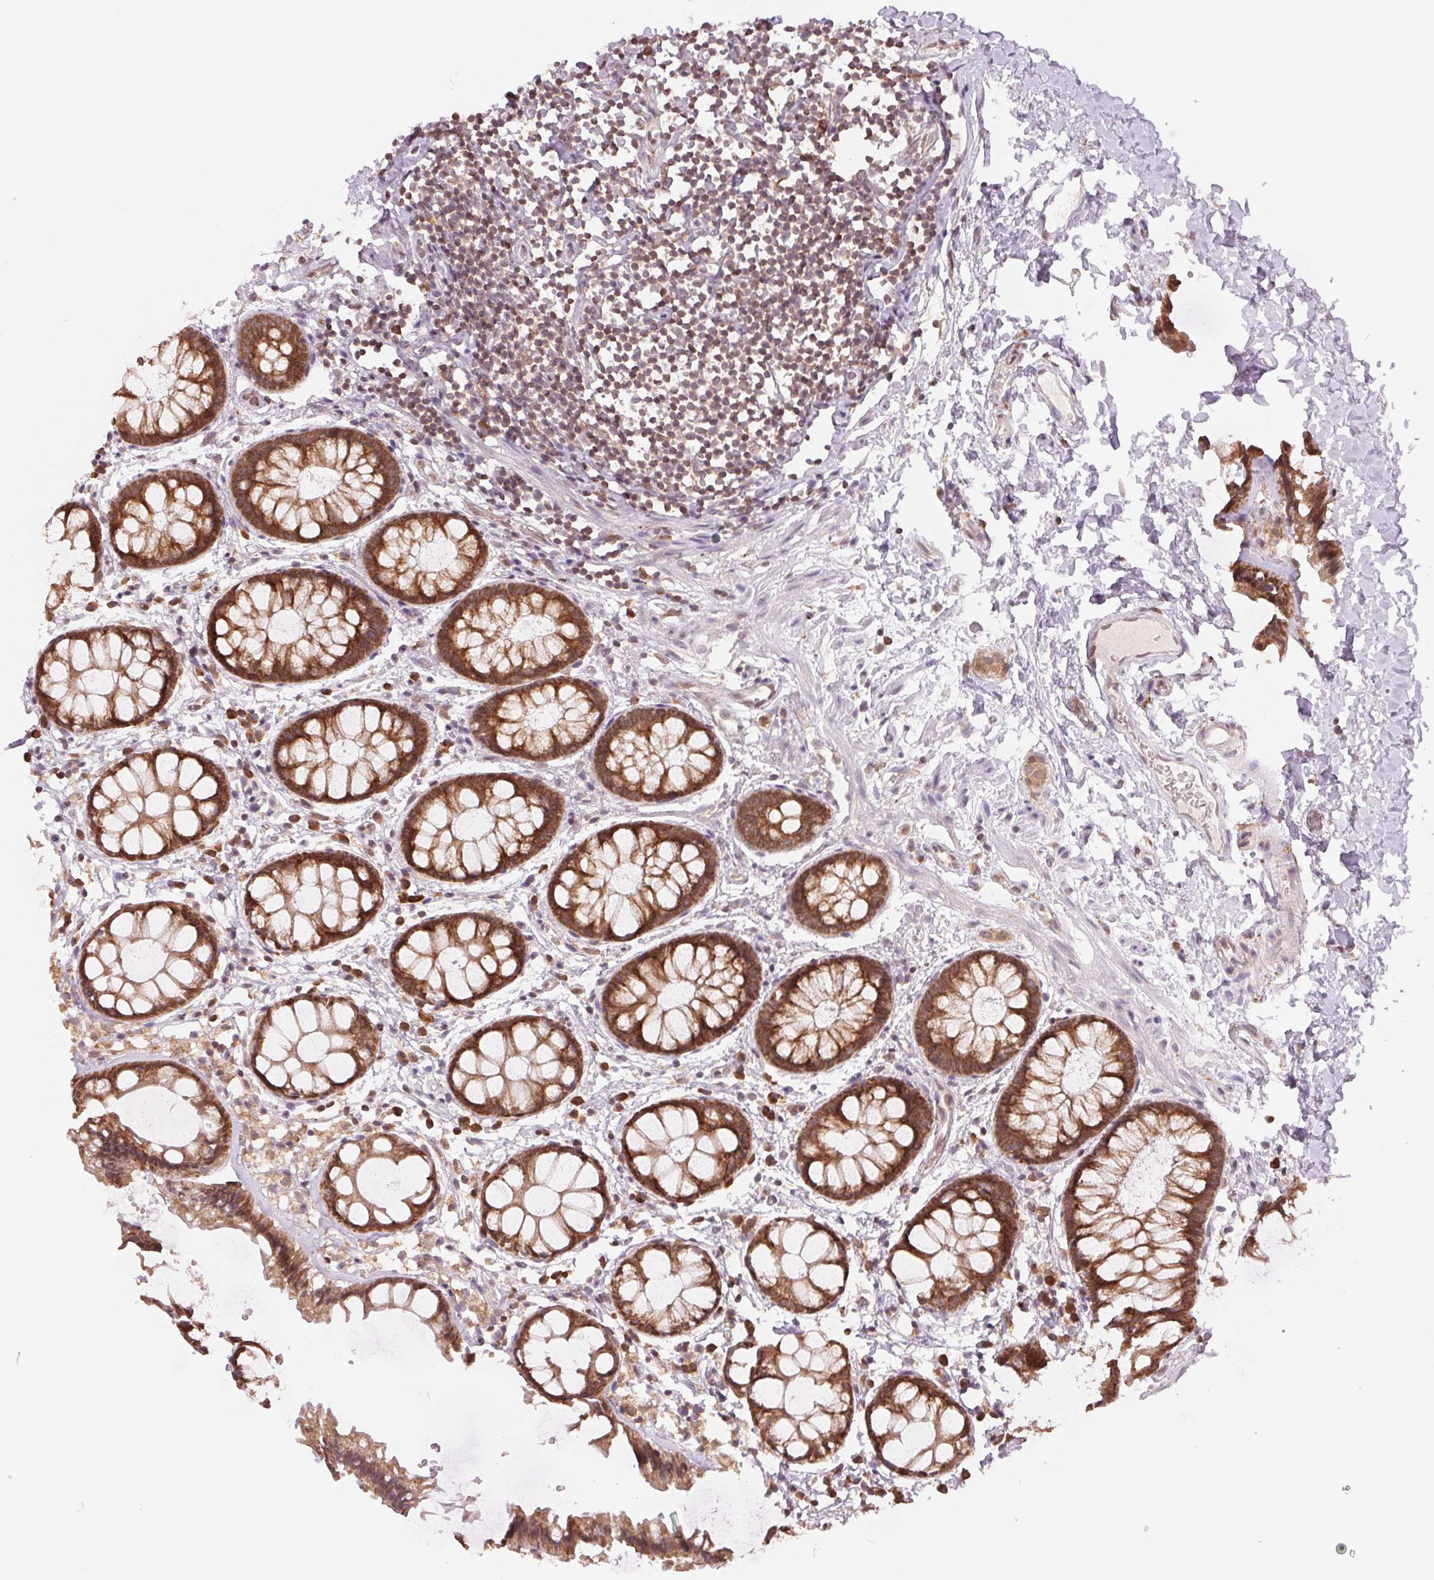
{"staining": {"intensity": "moderate", "quantity": ">75%", "location": "cytoplasmic/membranous"}, "tissue": "rectum", "cell_type": "Glandular cells", "image_type": "normal", "snomed": [{"axis": "morphology", "description": "Normal tissue, NOS"}, {"axis": "topography", "description": "Rectum"}], "caption": "IHC micrograph of unremarkable human rectum stained for a protein (brown), which demonstrates medium levels of moderate cytoplasmic/membranous positivity in approximately >75% of glandular cells.", "gene": "TECR", "patient": {"sex": "female", "age": 62}}